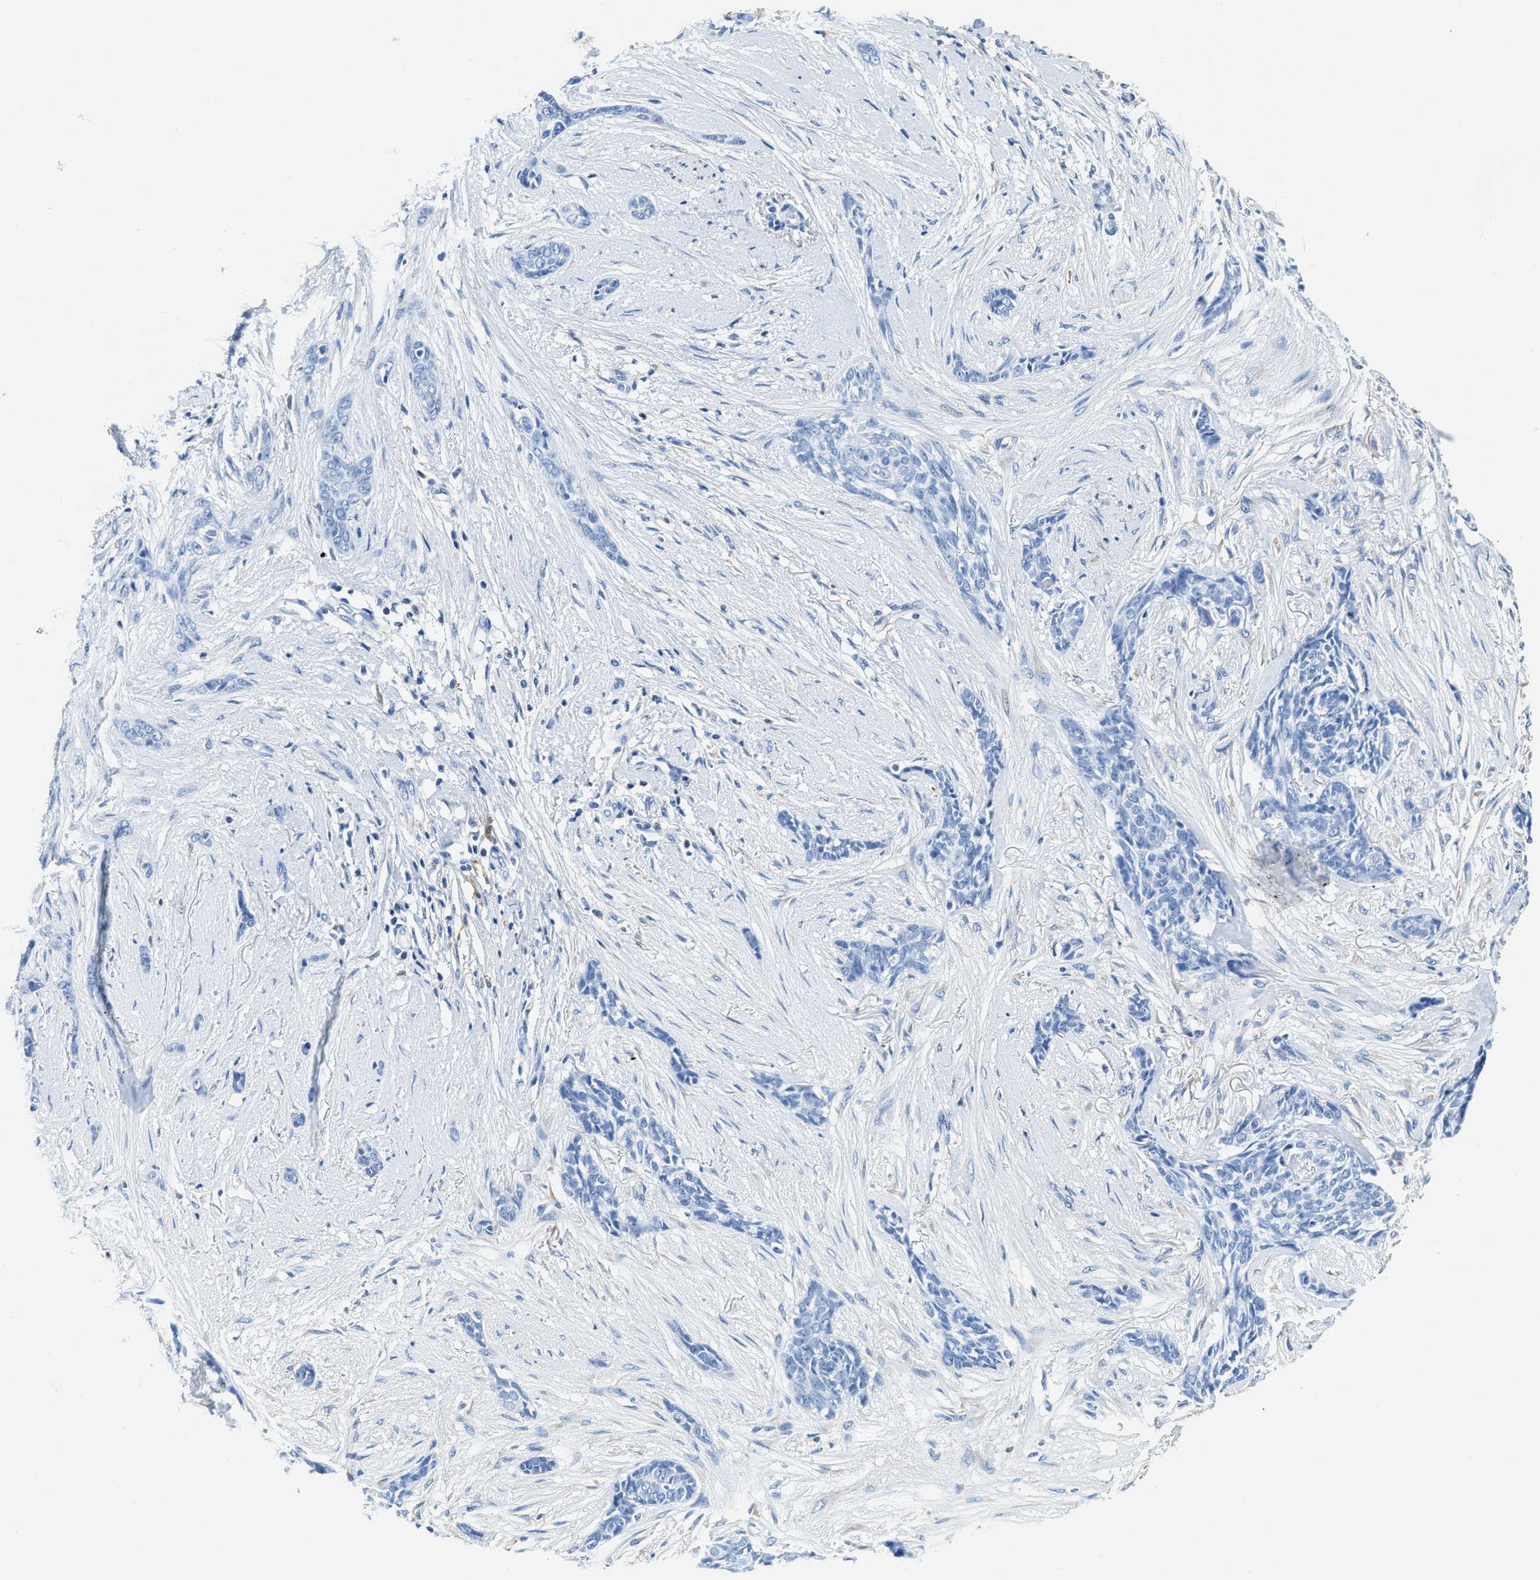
{"staining": {"intensity": "negative", "quantity": "none", "location": "none"}, "tissue": "skin cancer", "cell_type": "Tumor cells", "image_type": "cancer", "snomed": [{"axis": "morphology", "description": "Basal cell carcinoma"}, {"axis": "morphology", "description": "Adnexal tumor, benign"}, {"axis": "topography", "description": "Skin"}], "caption": "This micrograph is of skin basal cell carcinoma stained with immunohistochemistry (IHC) to label a protein in brown with the nuclei are counter-stained blue. There is no expression in tumor cells.", "gene": "ZDHHC13", "patient": {"sex": "female", "age": 42}}